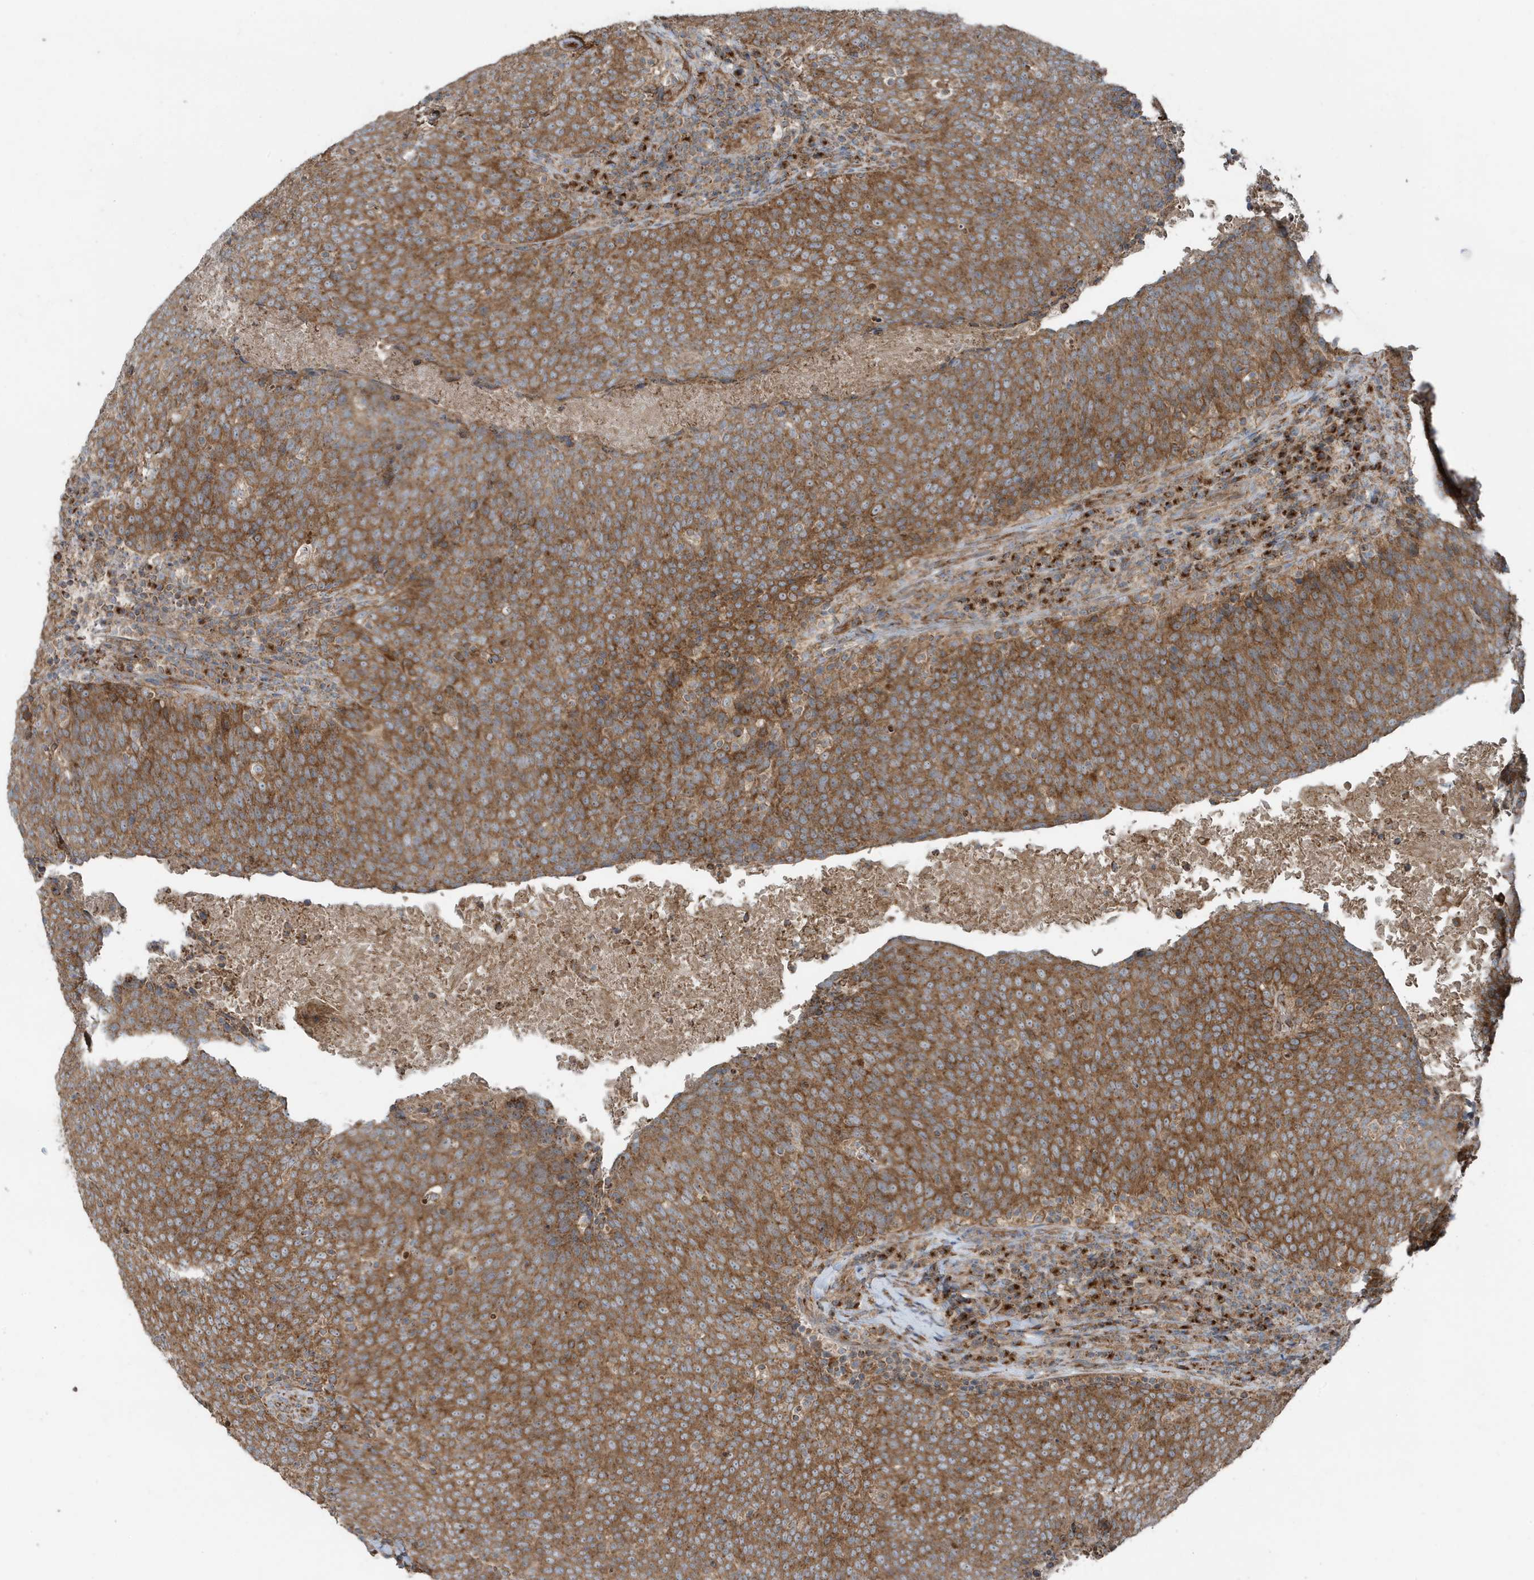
{"staining": {"intensity": "moderate", "quantity": ">75%", "location": "cytoplasmic/membranous"}, "tissue": "head and neck cancer", "cell_type": "Tumor cells", "image_type": "cancer", "snomed": [{"axis": "morphology", "description": "Squamous cell carcinoma, NOS"}, {"axis": "morphology", "description": "Squamous cell carcinoma, metastatic, NOS"}, {"axis": "topography", "description": "Lymph node"}, {"axis": "topography", "description": "Head-Neck"}], "caption": "A histopathology image of human head and neck squamous cell carcinoma stained for a protein exhibits moderate cytoplasmic/membranous brown staining in tumor cells.", "gene": "GOLGA4", "patient": {"sex": "male", "age": 62}}